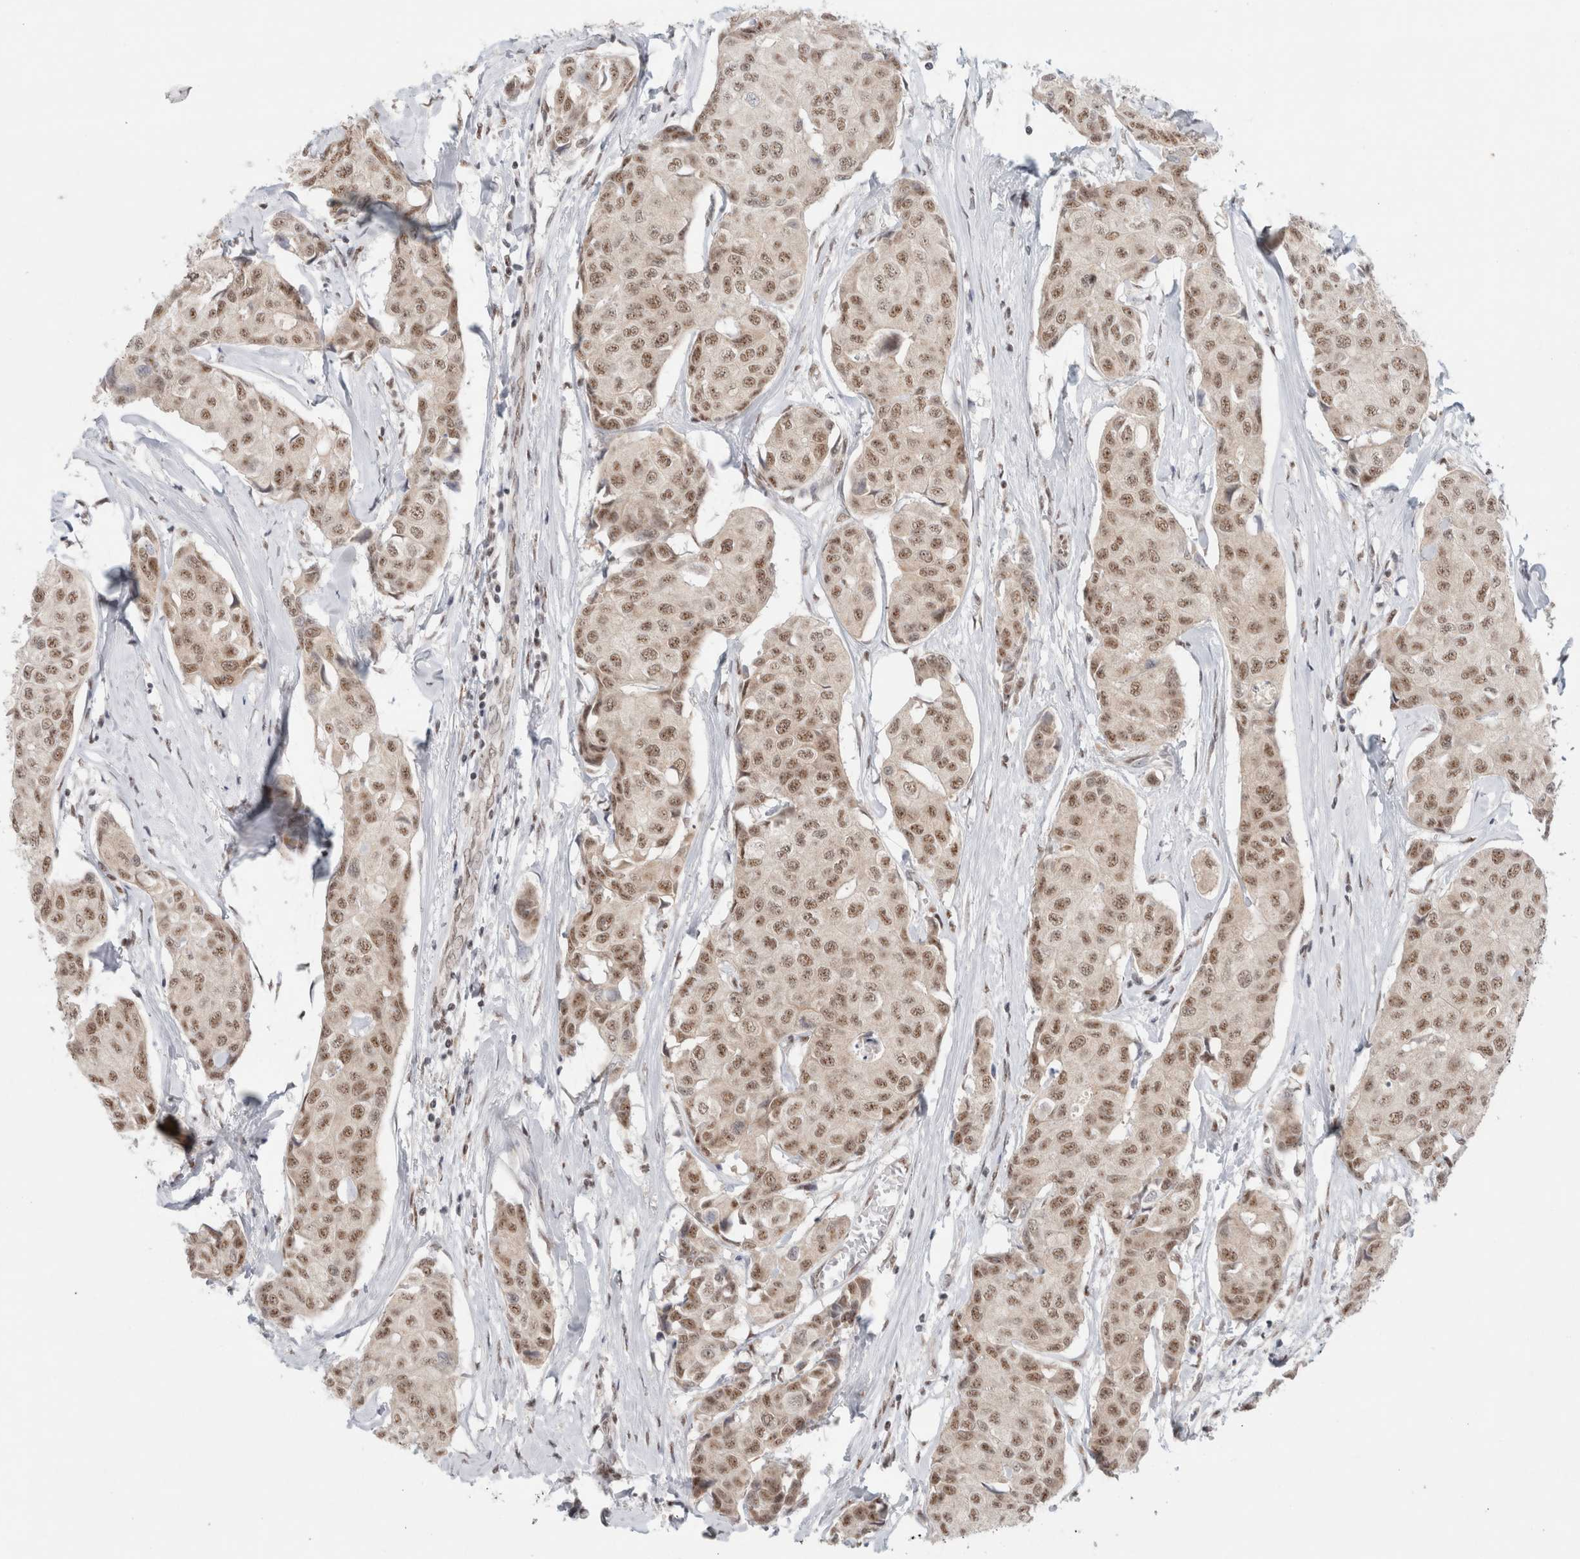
{"staining": {"intensity": "moderate", "quantity": ">75%", "location": "nuclear"}, "tissue": "breast cancer", "cell_type": "Tumor cells", "image_type": "cancer", "snomed": [{"axis": "morphology", "description": "Duct carcinoma"}, {"axis": "topography", "description": "Breast"}], "caption": "Immunohistochemistry (IHC) (DAB) staining of human breast cancer (intraductal carcinoma) reveals moderate nuclear protein staining in about >75% of tumor cells.", "gene": "TRMT12", "patient": {"sex": "female", "age": 80}}